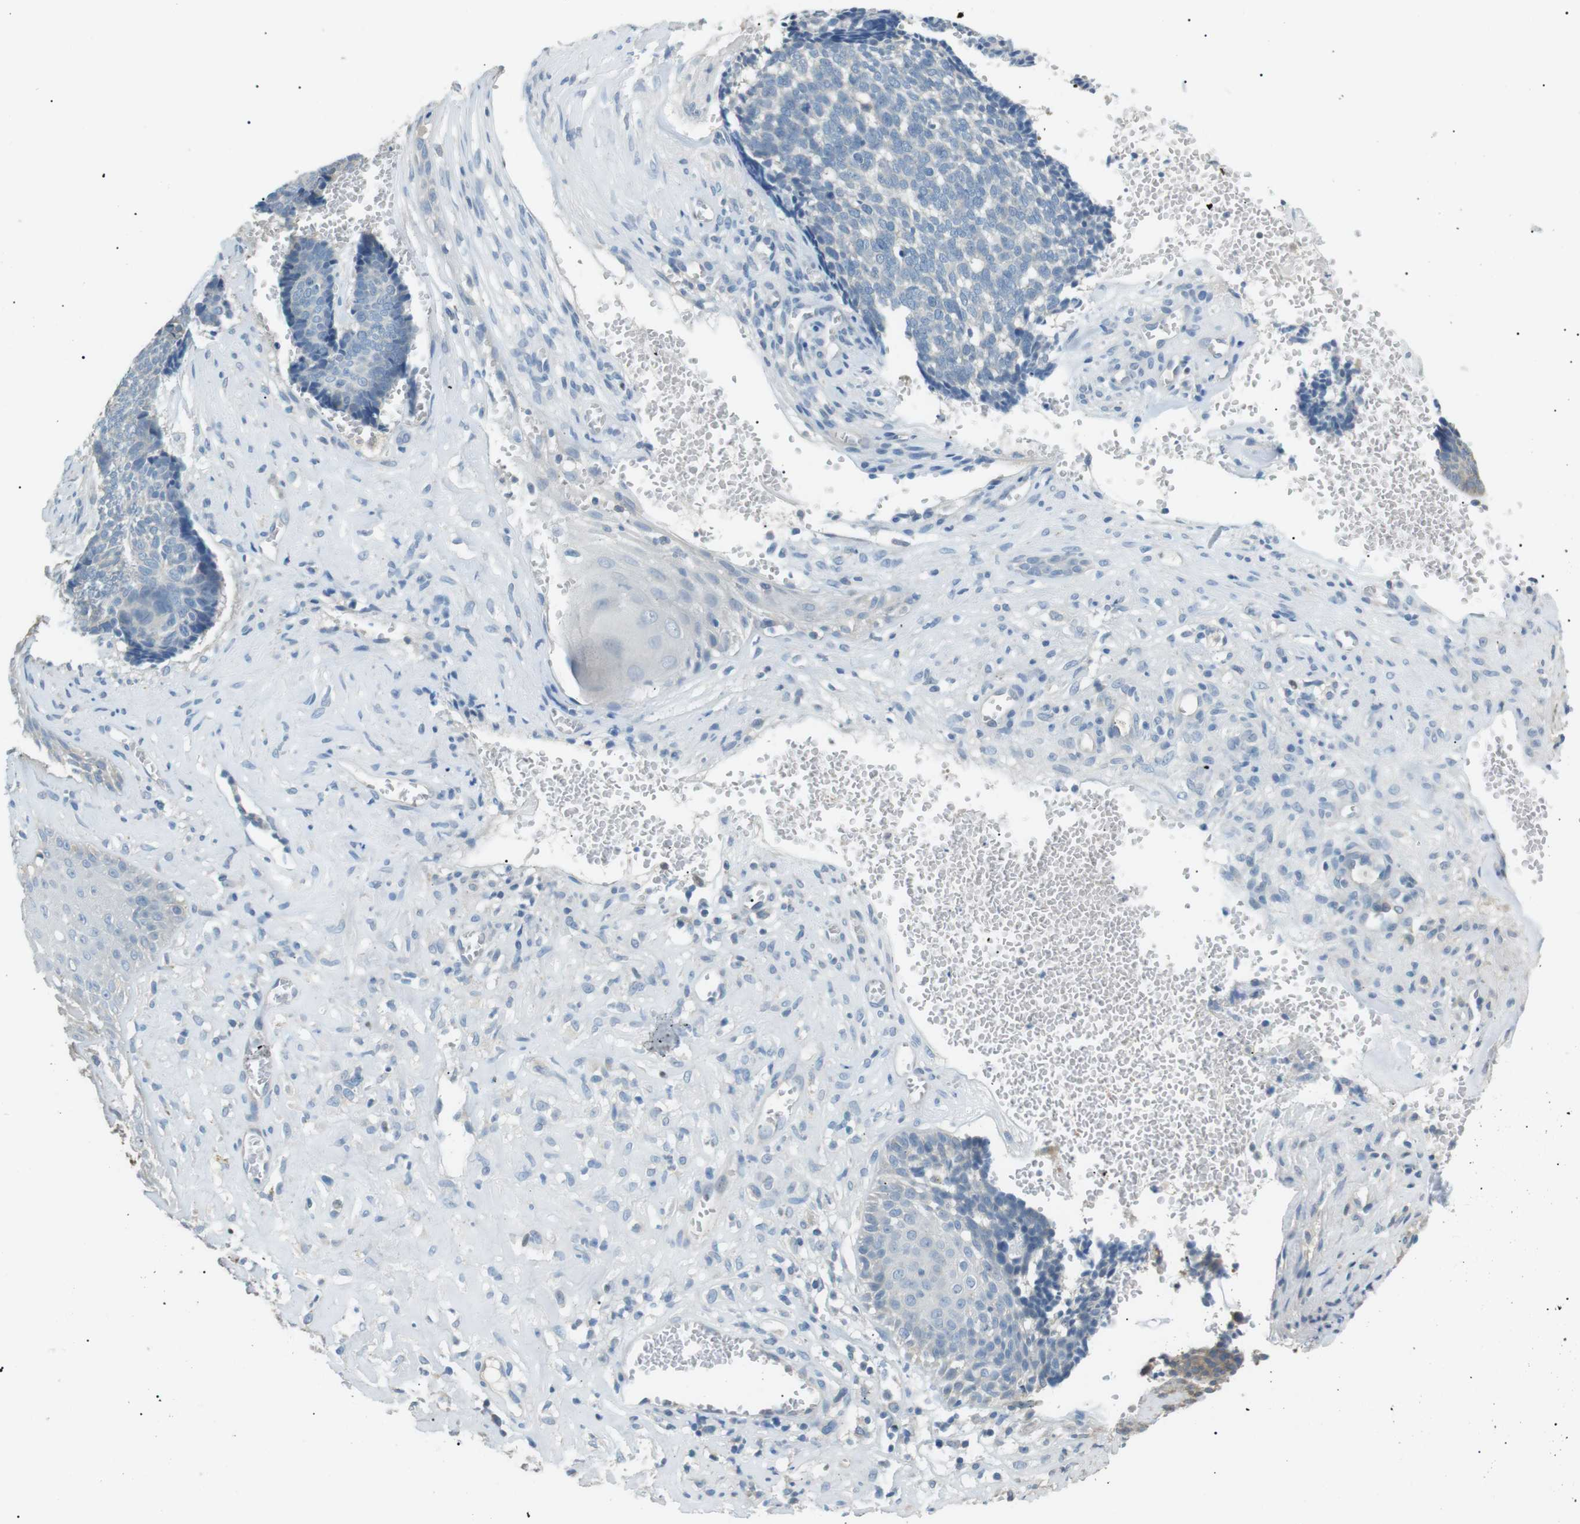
{"staining": {"intensity": "negative", "quantity": "none", "location": "none"}, "tissue": "skin cancer", "cell_type": "Tumor cells", "image_type": "cancer", "snomed": [{"axis": "morphology", "description": "Basal cell carcinoma"}, {"axis": "topography", "description": "Skin"}], "caption": "Skin basal cell carcinoma was stained to show a protein in brown. There is no significant staining in tumor cells. (DAB (3,3'-diaminobenzidine) immunohistochemistry with hematoxylin counter stain).", "gene": "CDH26", "patient": {"sex": "male", "age": 84}}